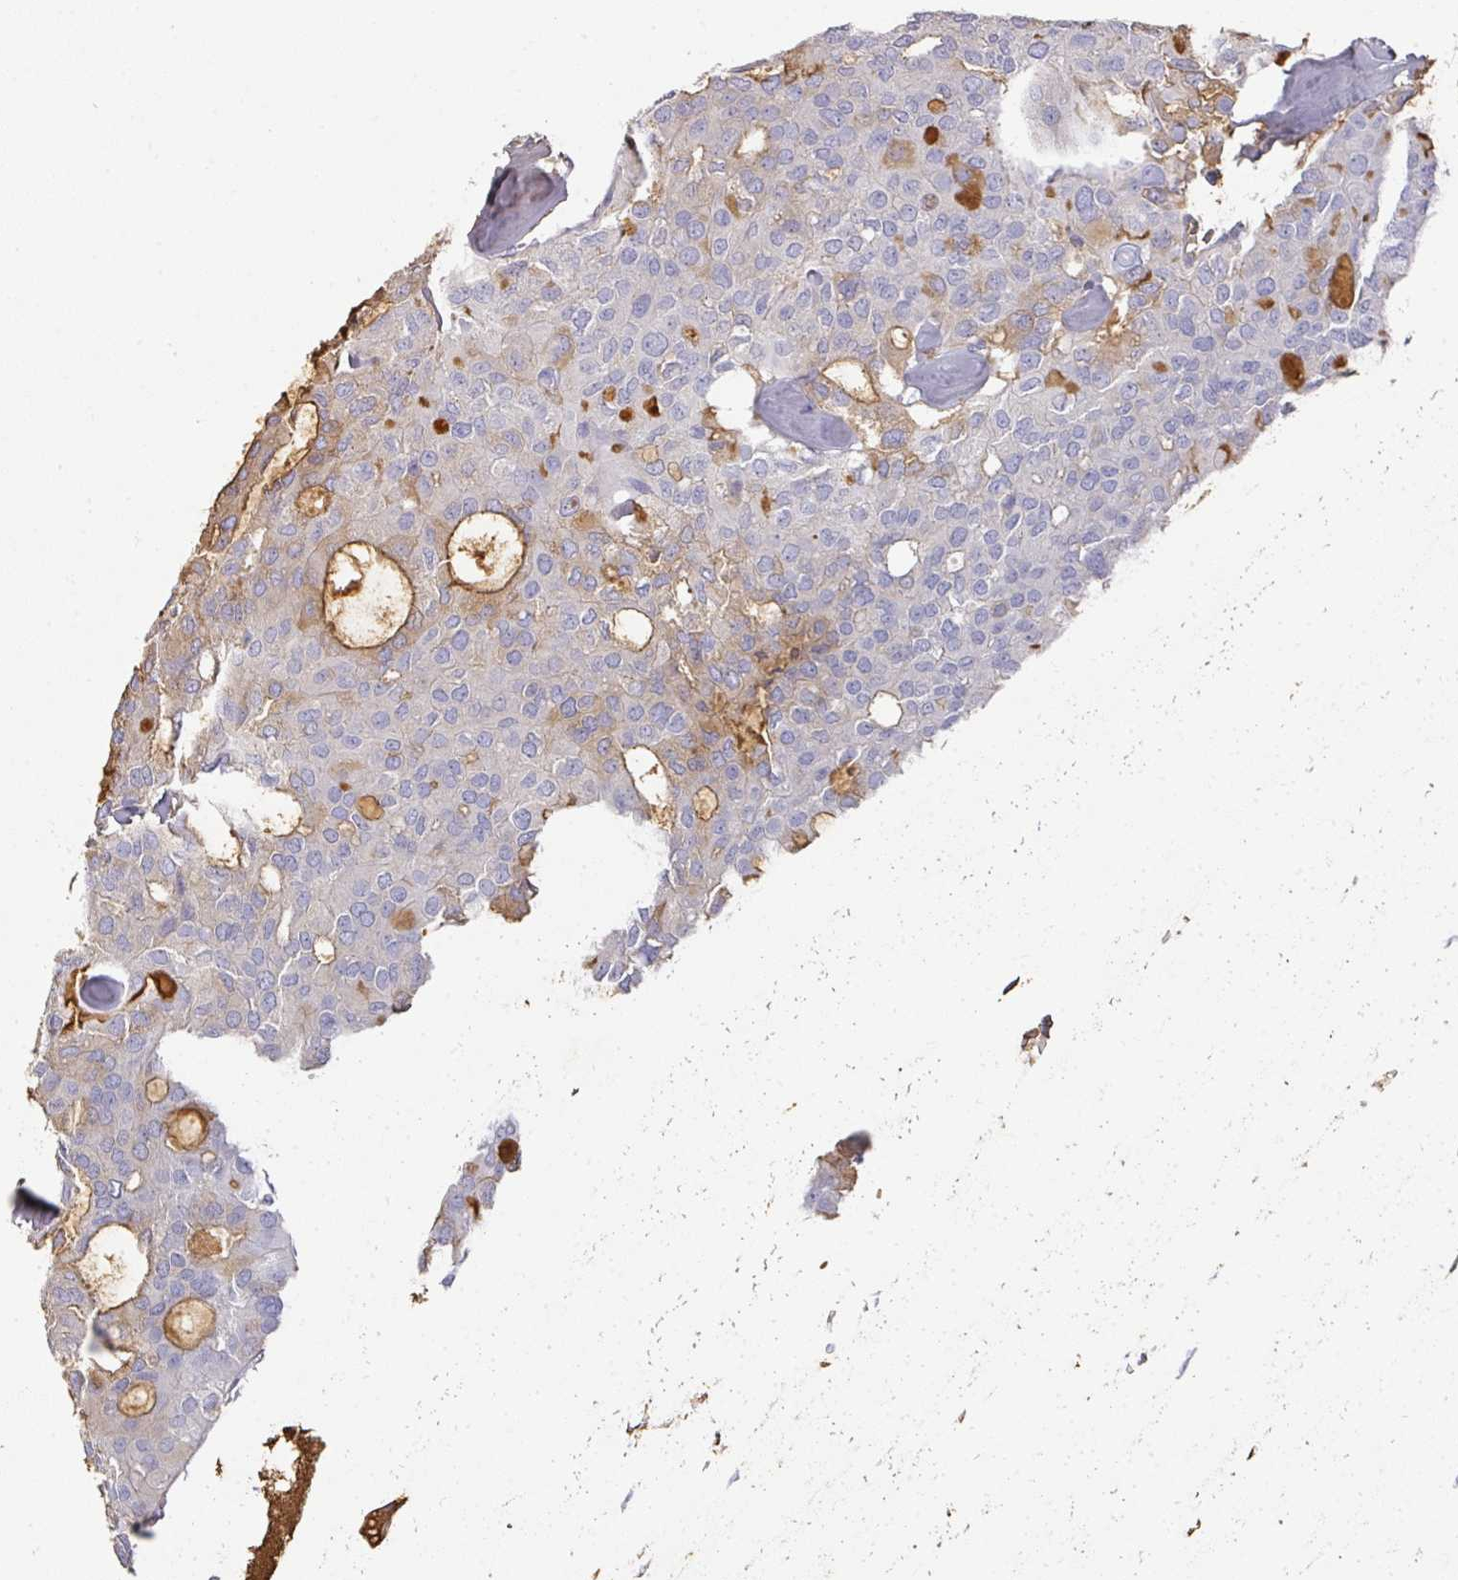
{"staining": {"intensity": "moderate", "quantity": "<25%", "location": "cytoplasmic/membranous"}, "tissue": "thyroid cancer", "cell_type": "Tumor cells", "image_type": "cancer", "snomed": [{"axis": "morphology", "description": "Follicular adenoma carcinoma, NOS"}, {"axis": "topography", "description": "Thyroid gland"}], "caption": "DAB immunohistochemical staining of human follicular adenoma carcinoma (thyroid) shows moderate cytoplasmic/membranous protein staining in approximately <25% of tumor cells.", "gene": "ALB", "patient": {"sex": "male", "age": 75}}